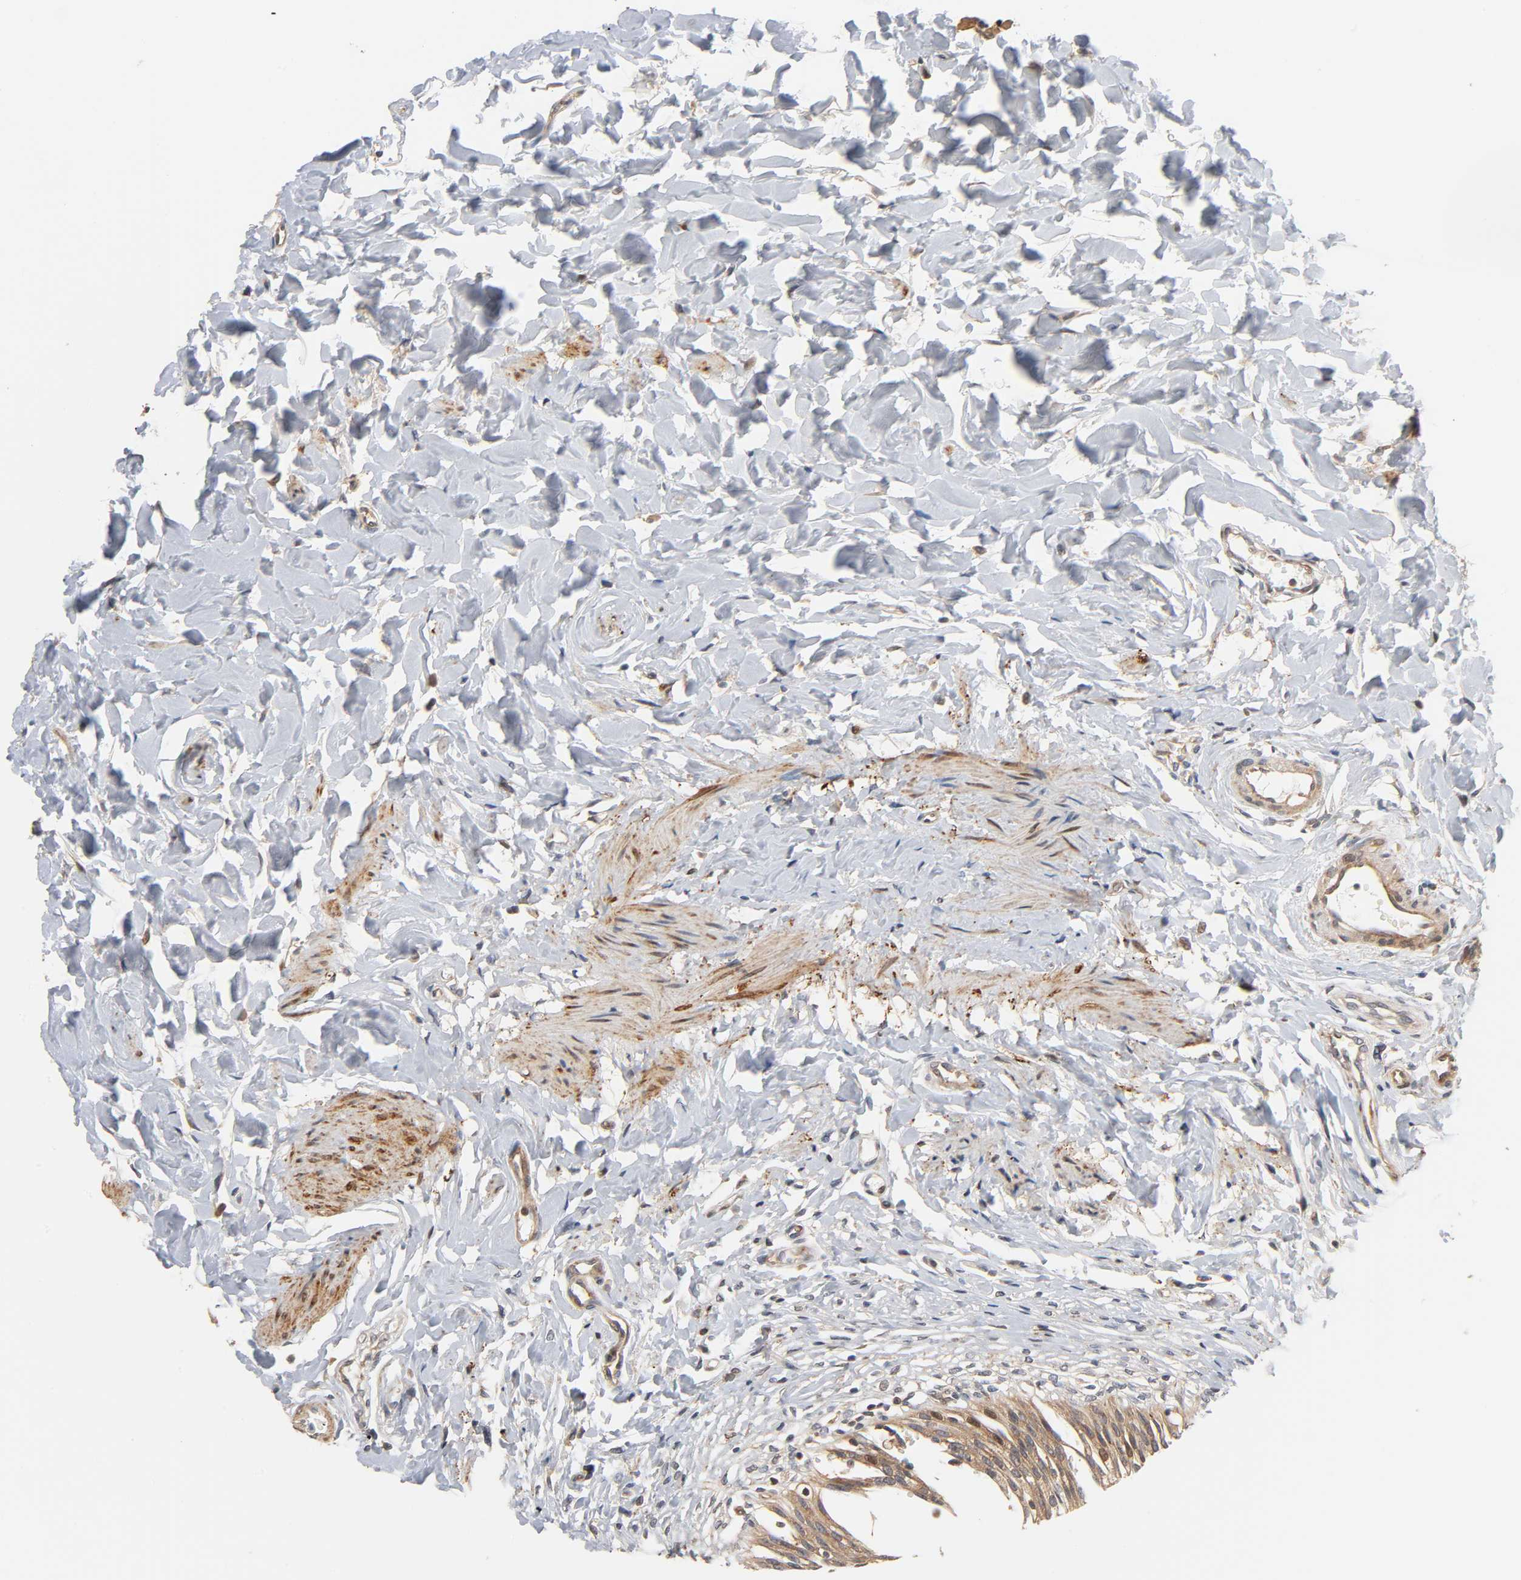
{"staining": {"intensity": "moderate", "quantity": ">75%", "location": "cytoplasmic/membranous,nuclear"}, "tissue": "urinary bladder", "cell_type": "Urothelial cells", "image_type": "normal", "snomed": [{"axis": "morphology", "description": "Normal tissue, NOS"}, {"axis": "topography", "description": "Urinary bladder"}], "caption": "Urothelial cells exhibit medium levels of moderate cytoplasmic/membranous,nuclear expression in about >75% of cells in benign human urinary bladder.", "gene": "NEMF", "patient": {"sex": "female", "age": 80}}